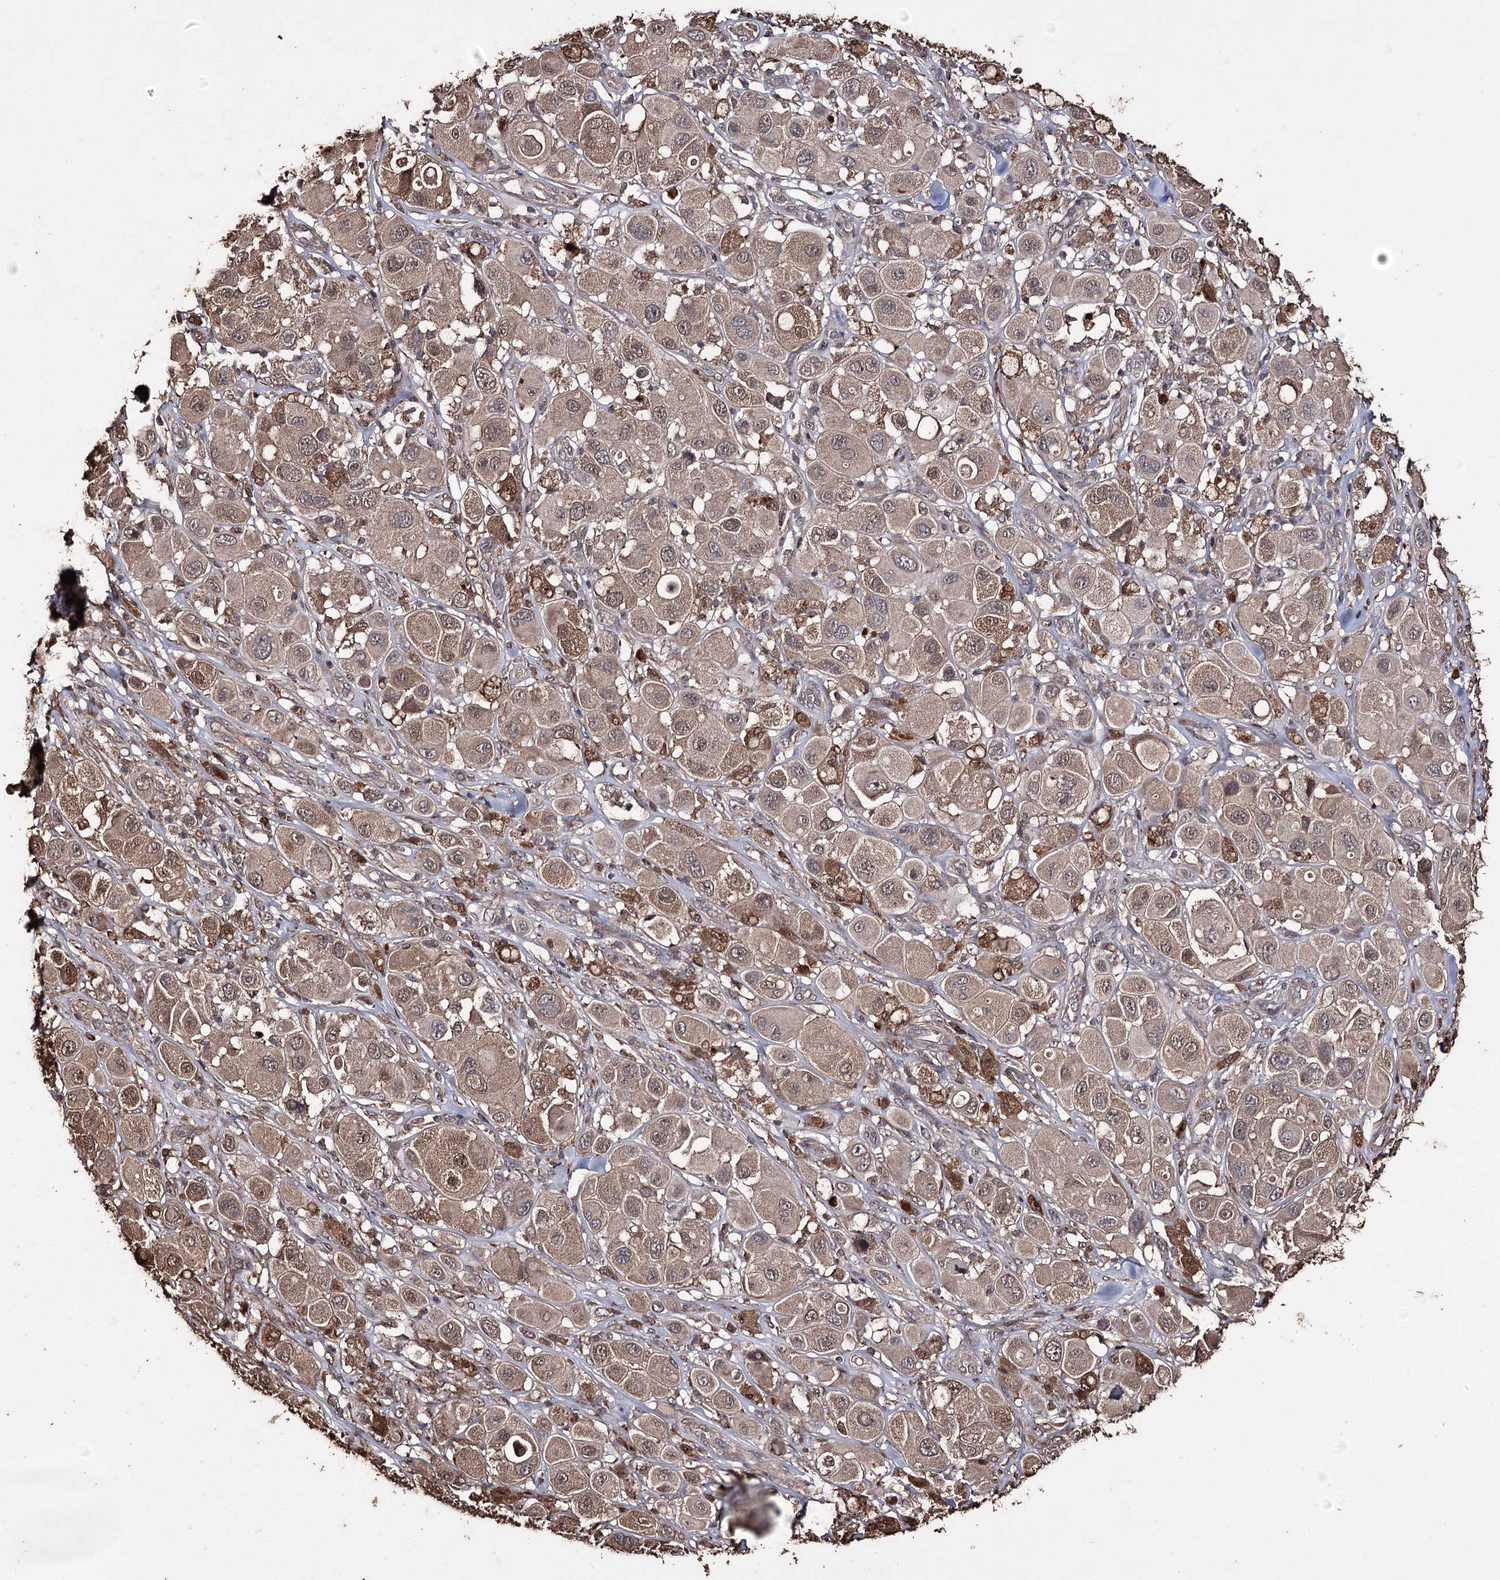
{"staining": {"intensity": "weak", "quantity": ">75%", "location": "cytoplasmic/membranous"}, "tissue": "melanoma", "cell_type": "Tumor cells", "image_type": "cancer", "snomed": [{"axis": "morphology", "description": "Malignant melanoma, Metastatic site"}, {"axis": "topography", "description": "Skin"}], "caption": "Weak cytoplasmic/membranous staining is identified in about >75% of tumor cells in melanoma. The protein of interest is shown in brown color, while the nuclei are stained blue.", "gene": "ZNF662", "patient": {"sex": "male", "age": 41}}